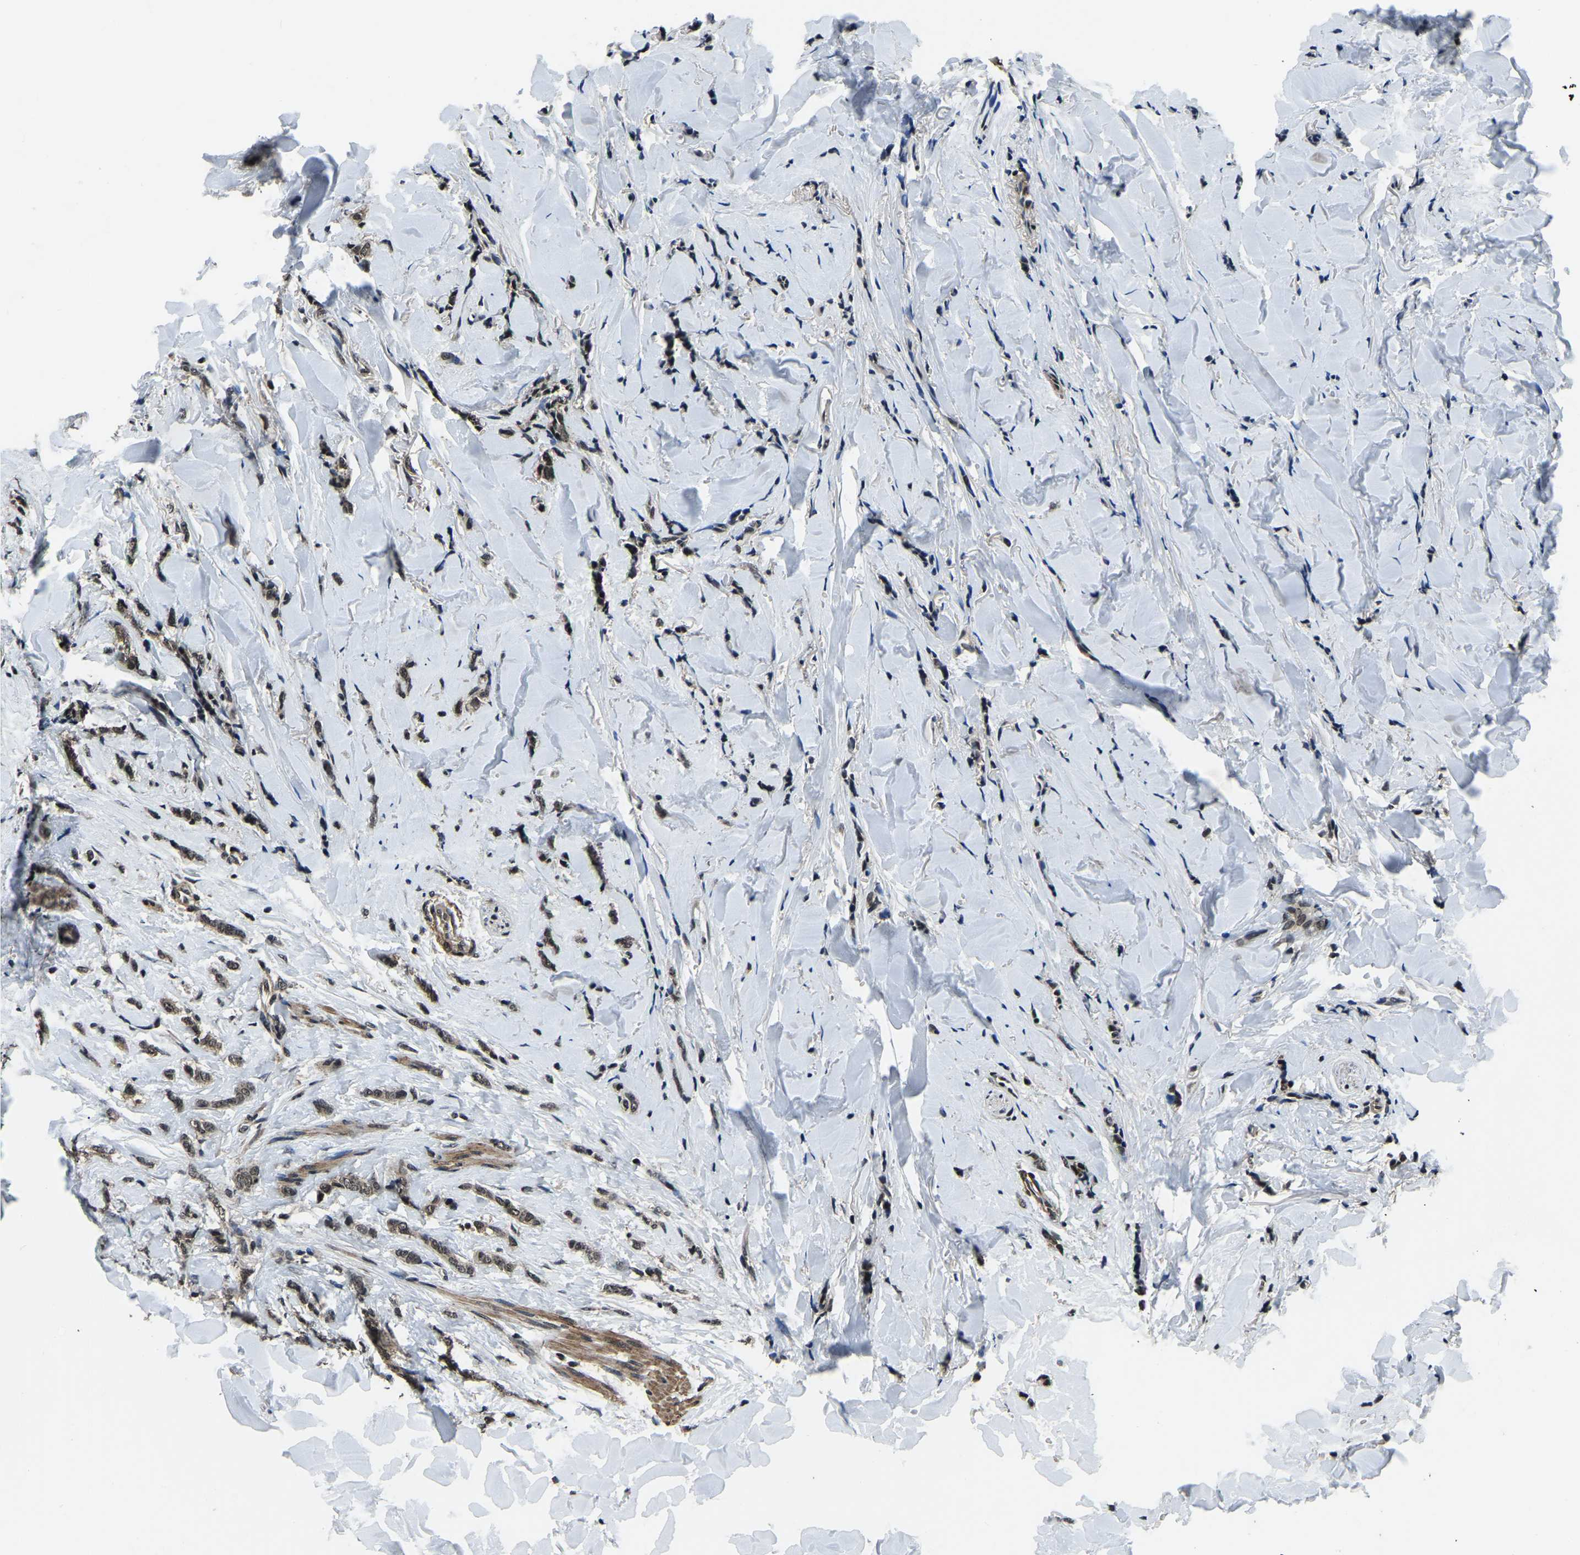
{"staining": {"intensity": "weak", "quantity": ">75%", "location": "nuclear"}, "tissue": "breast cancer", "cell_type": "Tumor cells", "image_type": "cancer", "snomed": [{"axis": "morphology", "description": "Lobular carcinoma"}, {"axis": "topography", "description": "Skin"}, {"axis": "topography", "description": "Breast"}], "caption": "Lobular carcinoma (breast) stained with a brown dye demonstrates weak nuclear positive staining in approximately >75% of tumor cells.", "gene": "ANKIB1", "patient": {"sex": "female", "age": 46}}